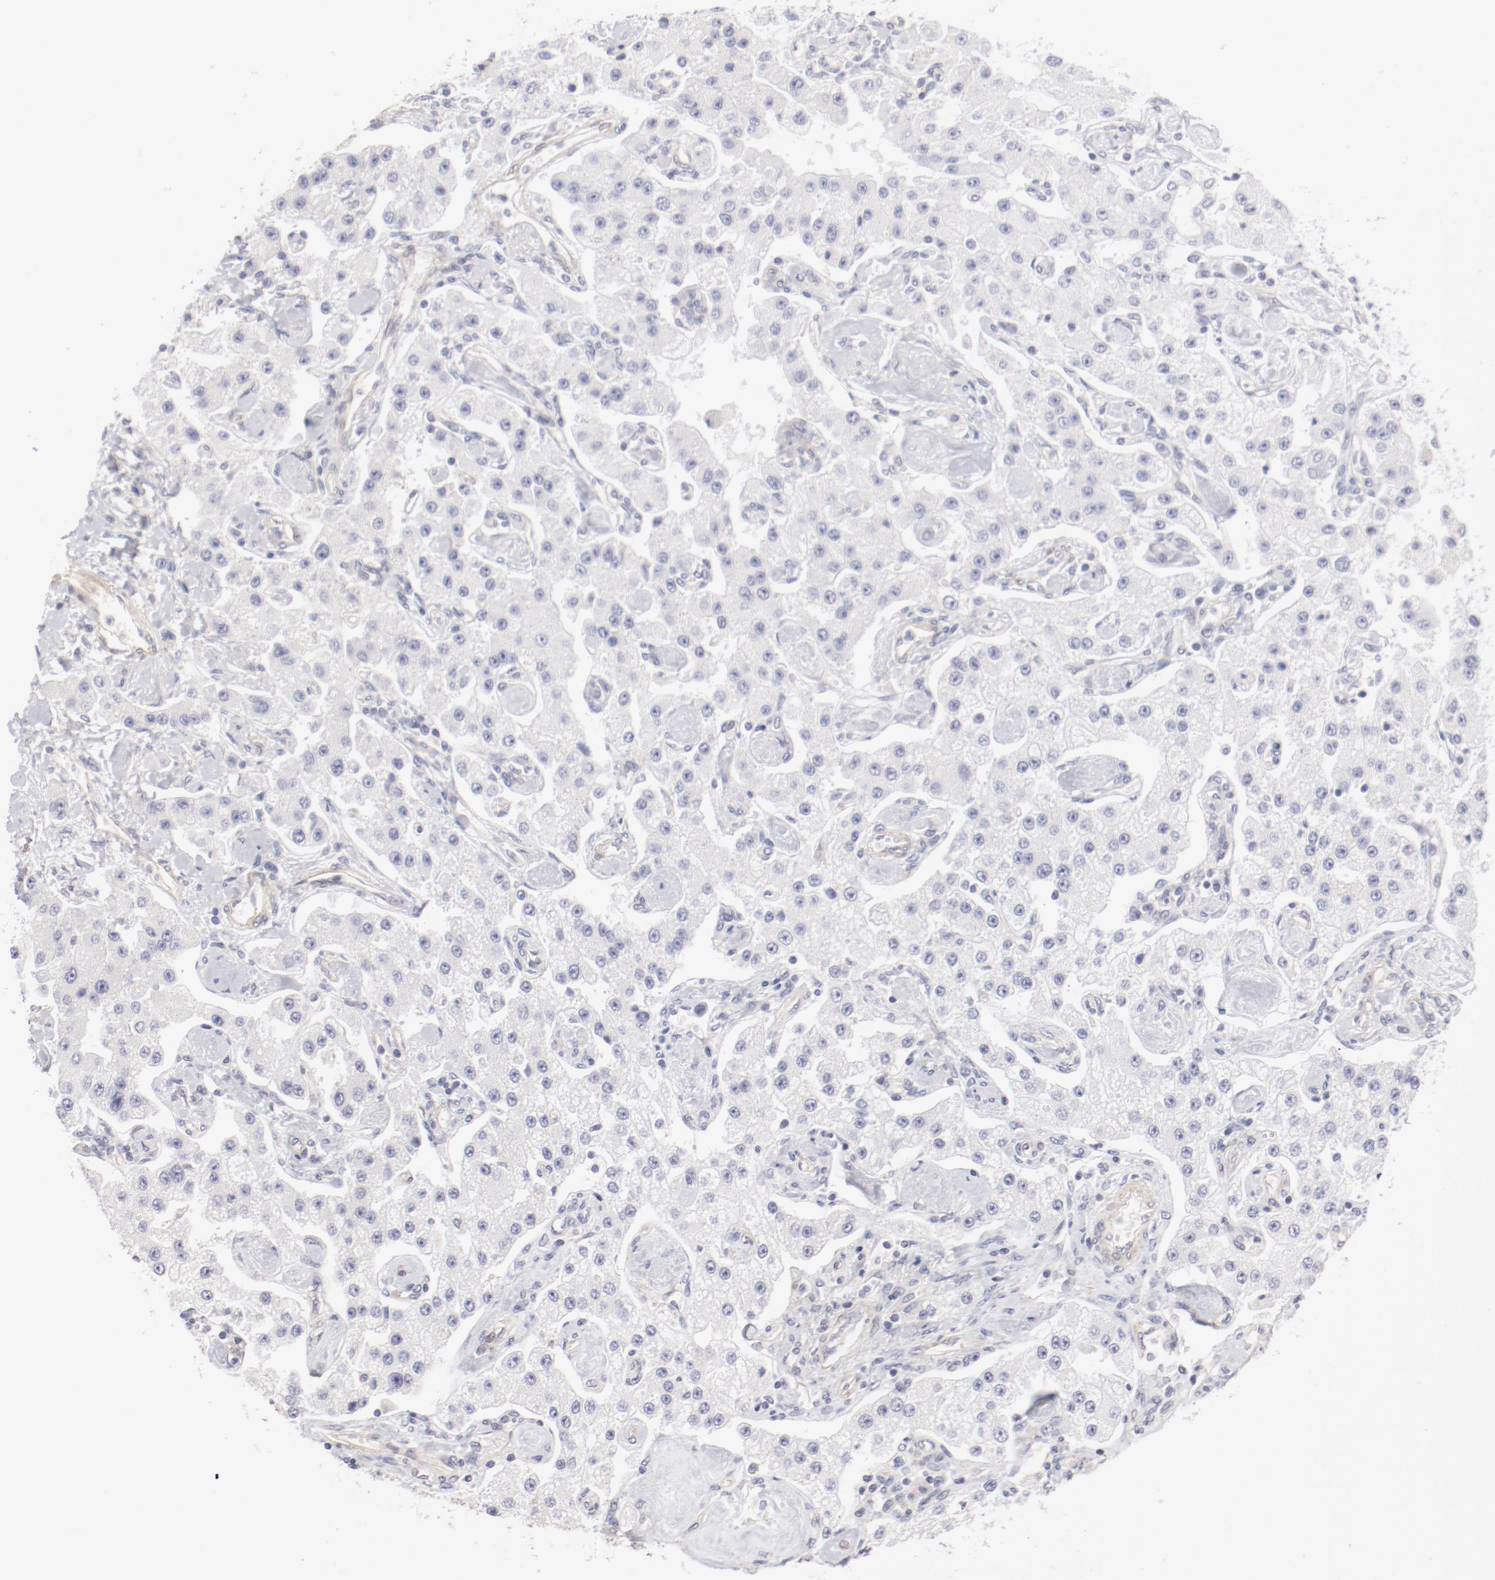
{"staining": {"intensity": "negative", "quantity": "none", "location": "none"}, "tissue": "carcinoid", "cell_type": "Tumor cells", "image_type": "cancer", "snomed": [{"axis": "morphology", "description": "Carcinoid, malignant, NOS"}, {"axis": "topography", "description": "Pancreas"}], "caption": "Human carcinoid stained for a protein using immunohistochemistry (IHC) displays no positivity in tumor cells.", "gene": "LAX1", "patient": {"sex": "male", "age": 41}}